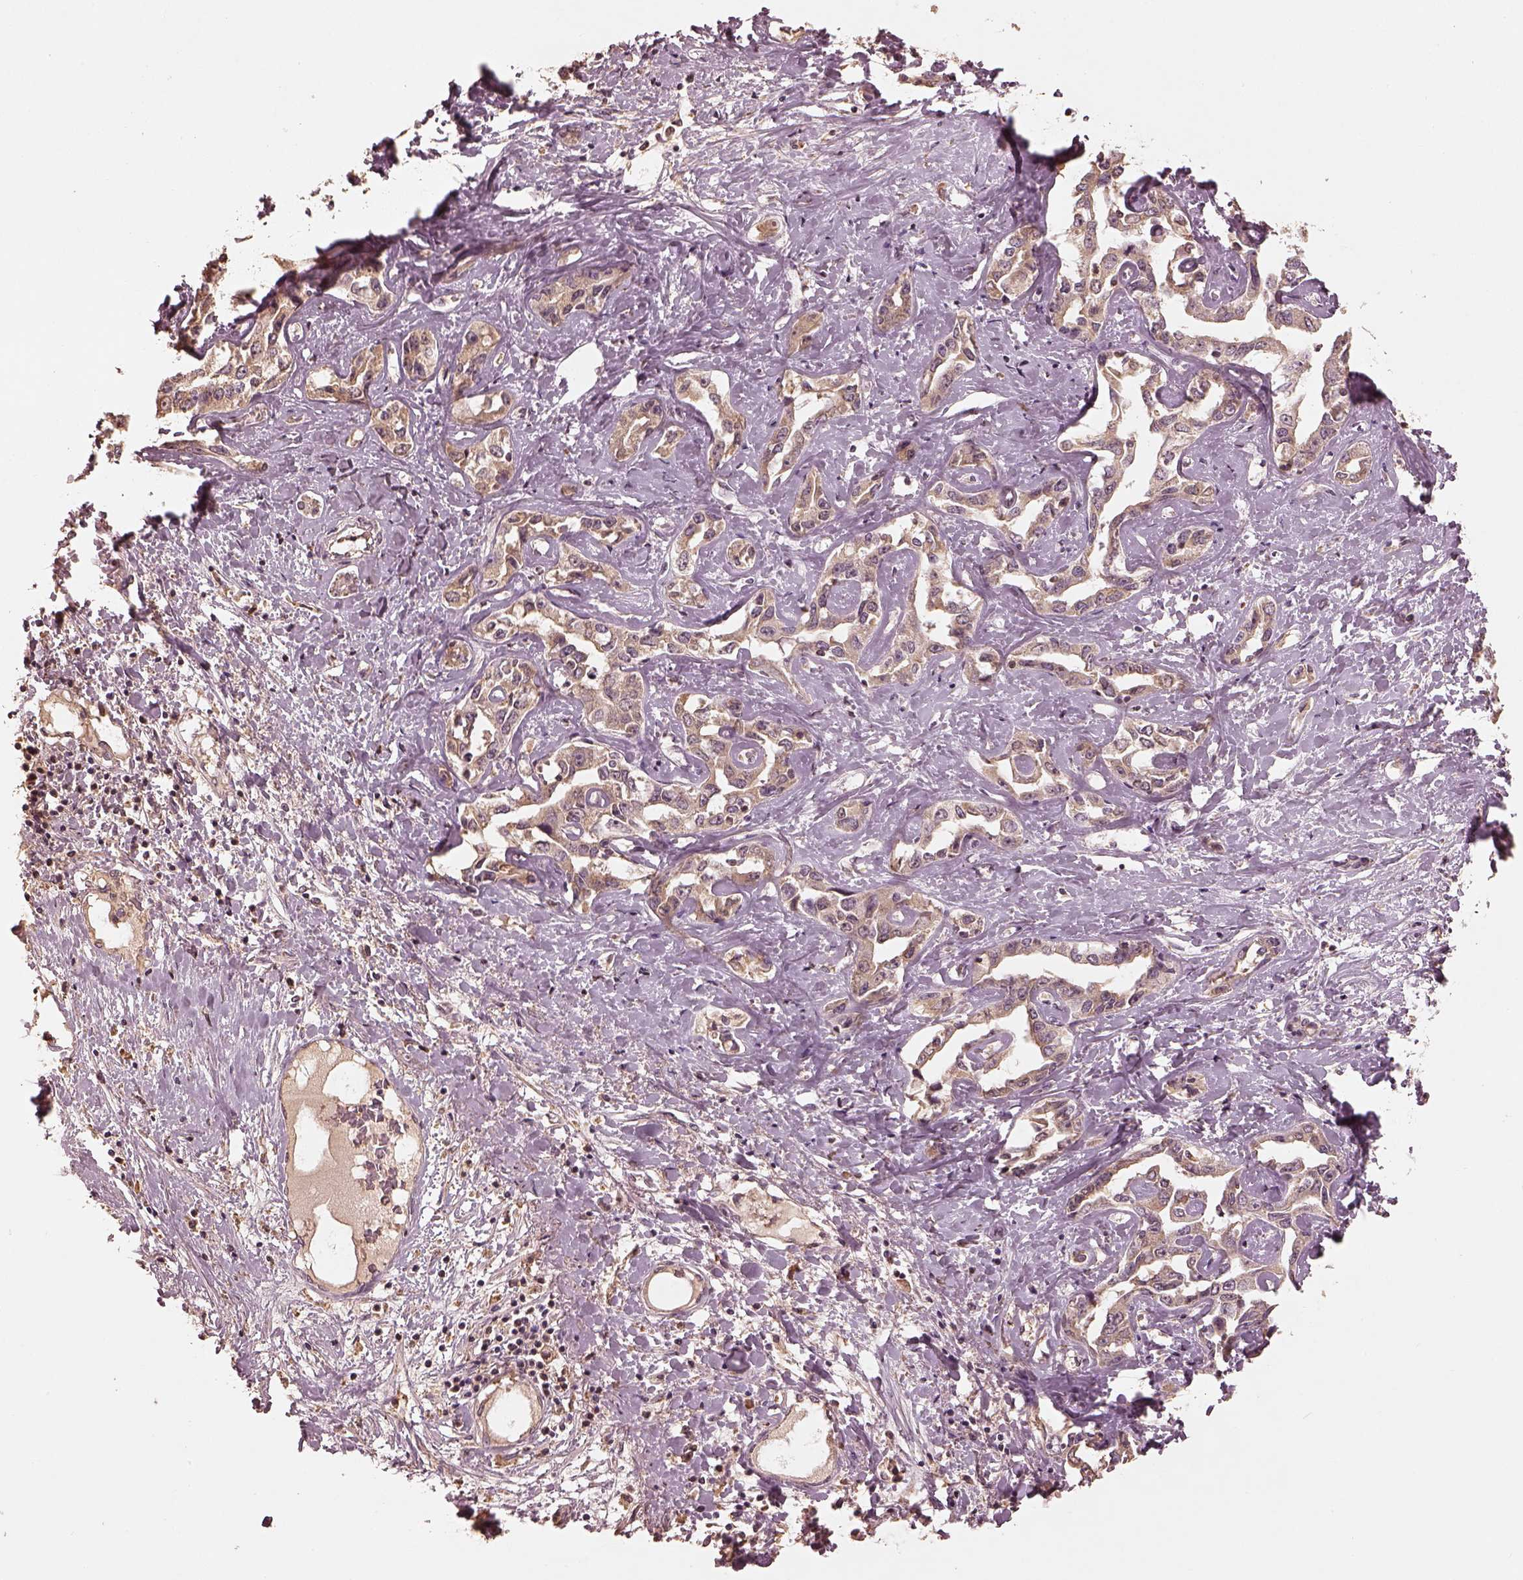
{"staining": {"intensity": "weak", "quantity": "<25%", "location": "cytoplasmic/membranous"}, "tissue": "liver cancer", "cell_type": "Tumor cells", "image_type": "cancer", "snomed": [{"axis": "morphology", "description": "Cholangiocarcinoma"}, {"axis": "topography", "description": "Liver"}], "caption": "High magnification brightfield microscopy of liver cancer (cholangiocarcinoma) stained with DAB (brown) and counterstained with hematoxylin (blue): tumor cells show no significant expression.", "gene": "CALR3", "patient": {"sex": "male", "age": 59}}